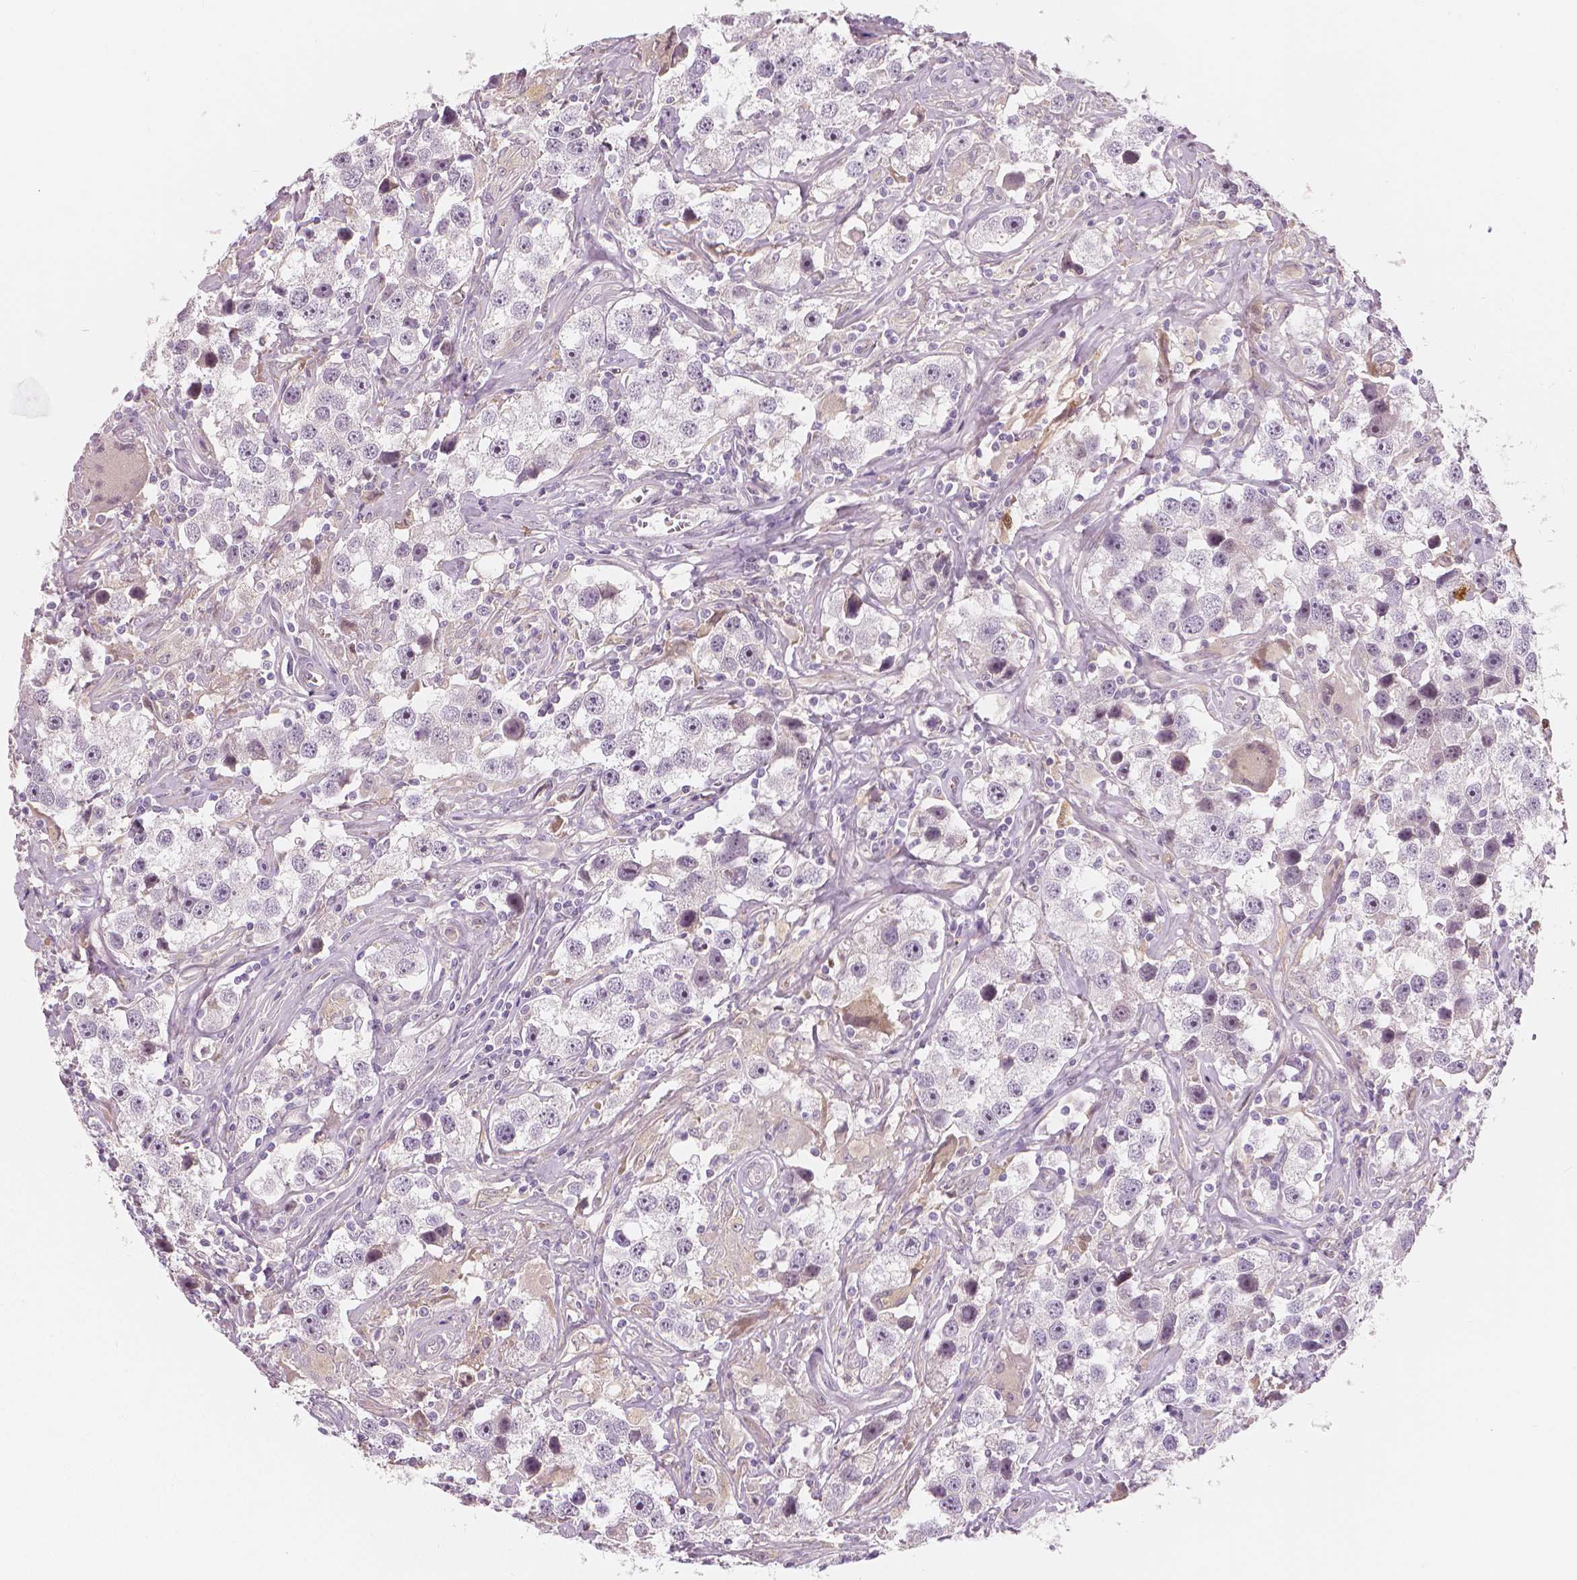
{"staining": {"intensity": "negative", "quantity": "none", "location": "none"}, "tissue": "testis cancer", "cell_type": "Tumor cells", "image_type": "cancer", "snomed": [{"axis": "morphology", "description": "Seminoma, NOS"}, {"axis": "topography", "description": "Testis"}], "caption": "Tumor cells are negative for brown protein staining in testis cancer. (DAB immunohistochemistry with hematoxylin counter stain).", "gene": "RNASE7", "patient": {"sex": "male", "age": 49}}